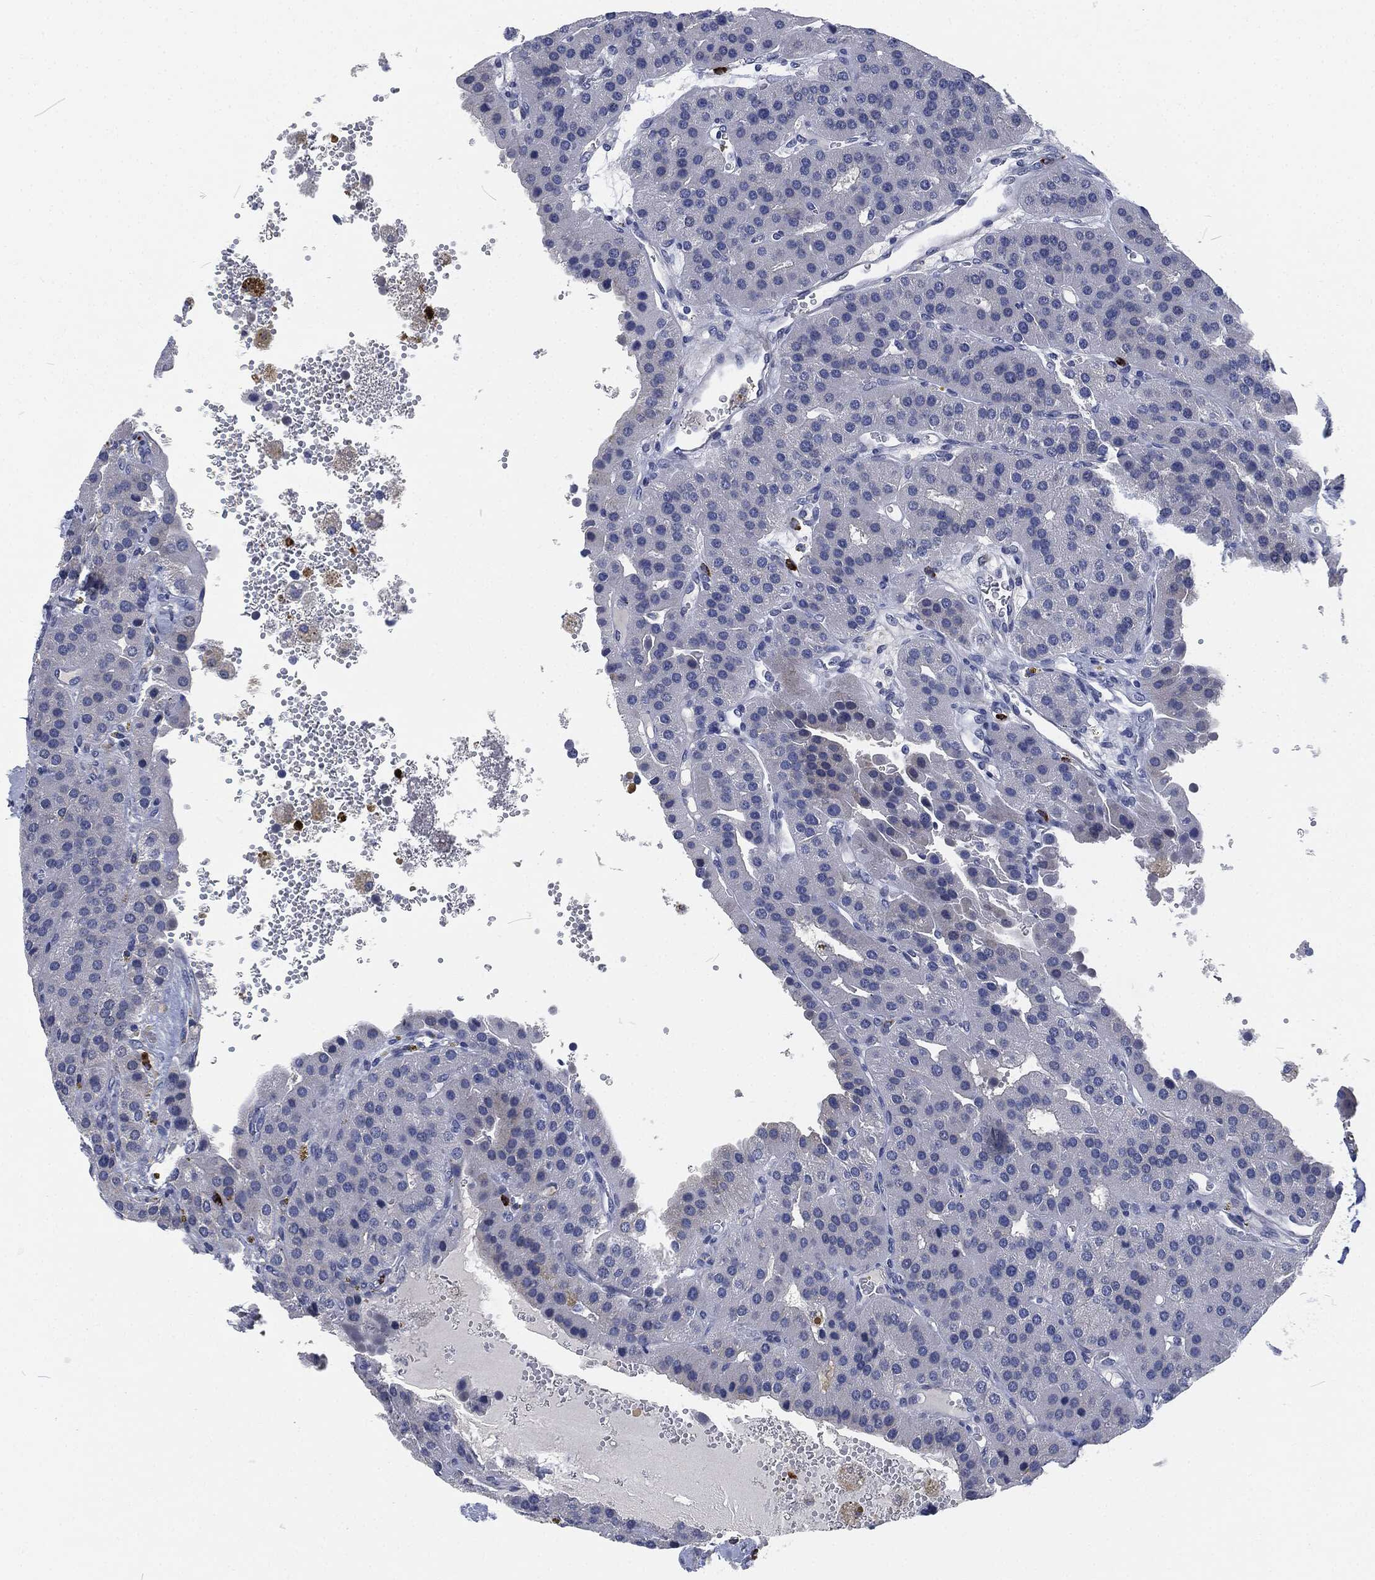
{"staining": {"intensity": "negative", "quantity": "none", "location": "none"}, "tissue": "parathyroid gland", "cell_type": "Glandular cells", "image_type": "normal", "snomed": [{"axis": "morphology", "description": "Normal tissue, NOS"}, {"axis": "morphology", "description": "Adenoma, NOS"}, {"axis": "topography", "description": "Parathyroid gland"}], "caption": "Immunohistochemistry of unremarkable human parathyroid gland reveals no positivity in glandular cells. The staining was performed using DAB (3,3'-diaminobenzidine) to visualize the protein expression in brown, while the nuclei were stained in blue with hematoxylin (Magnification: 20x).", "gene": "MPO", "patient": {"sex": "female", "age": 86}}